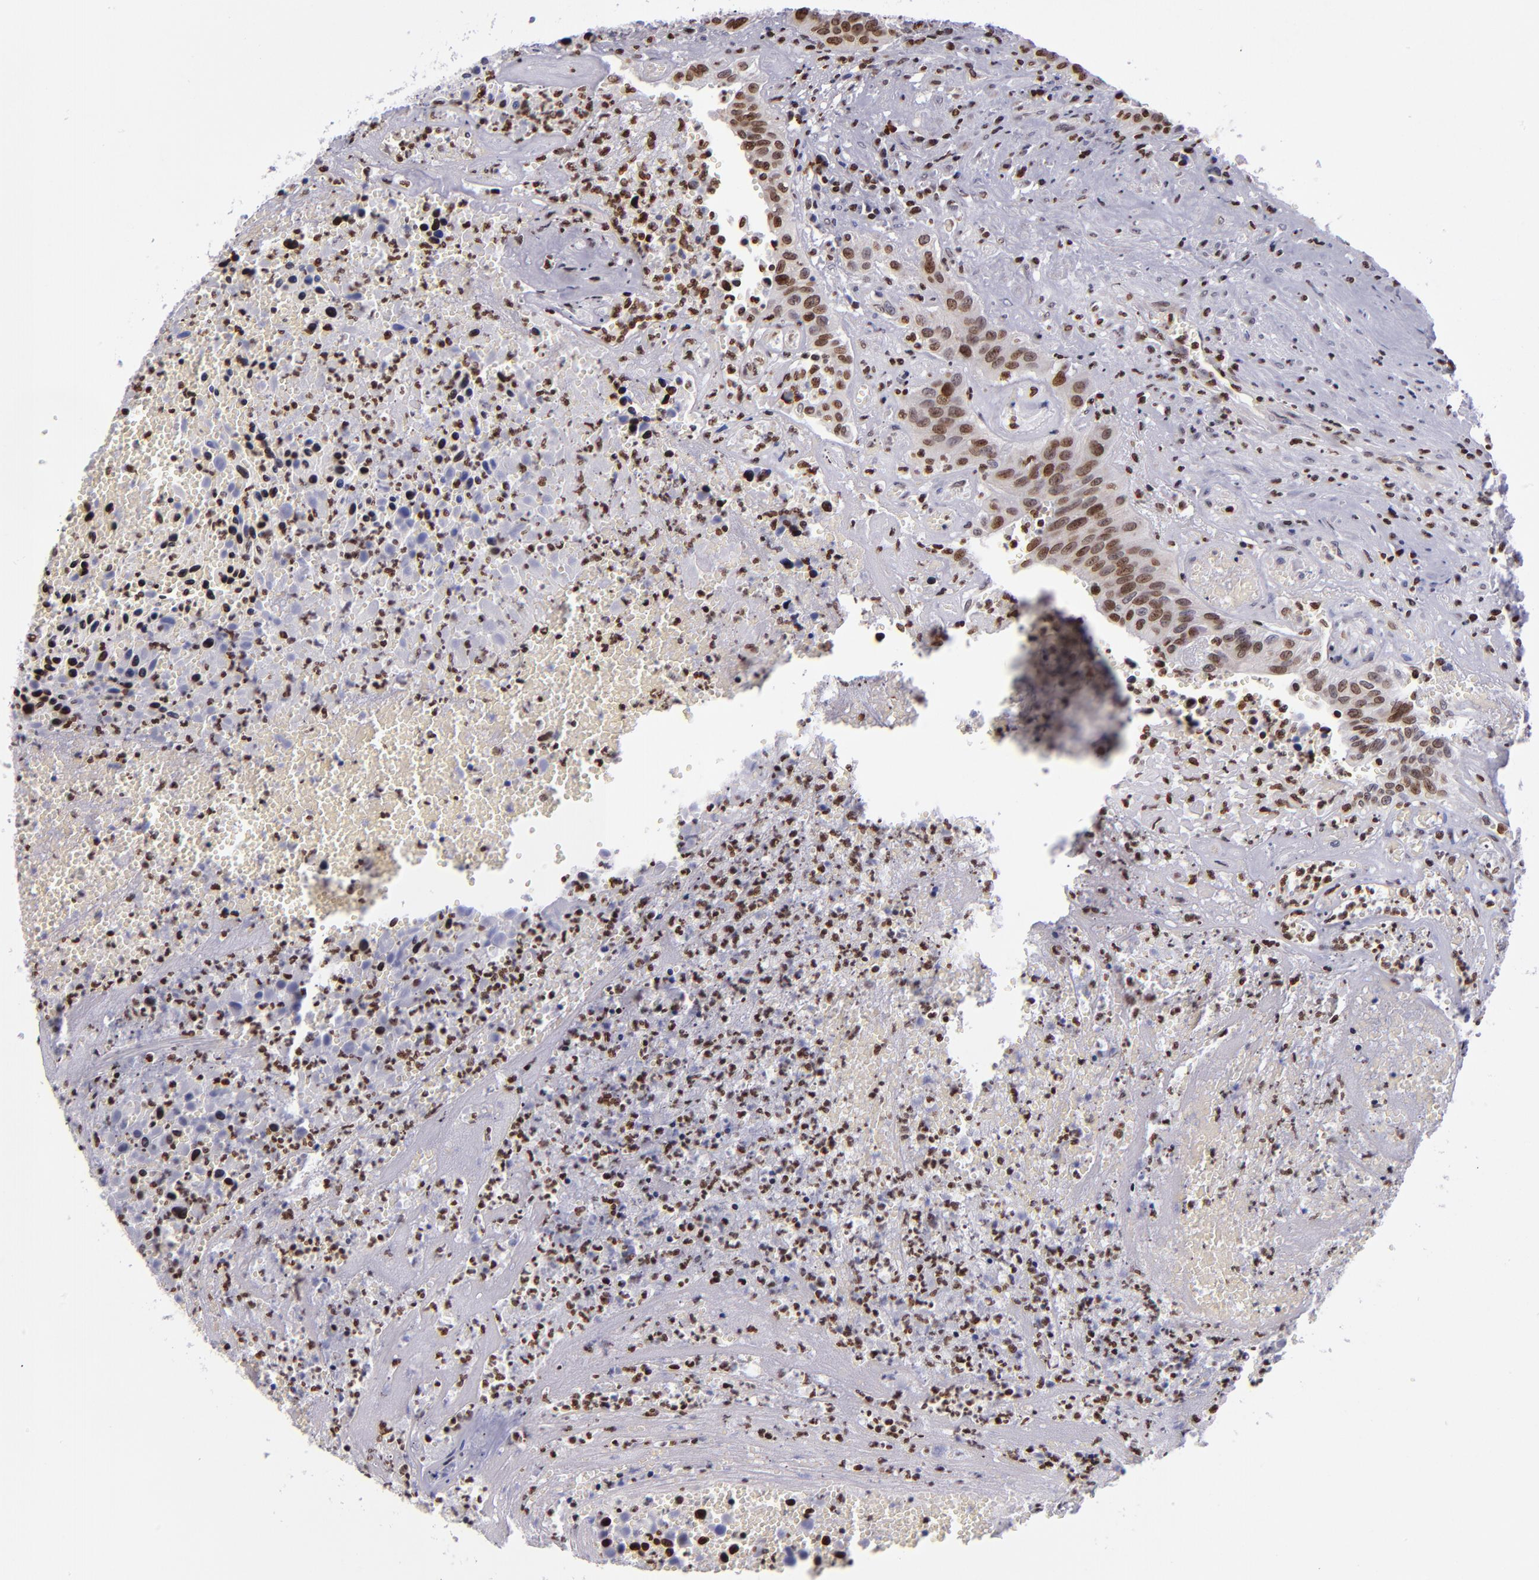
{"staining": {"intensity": "moderate", "quantity": ">75%", "location": "nuclear"}, "tissue": "urothelial cancer", "cell_type": "Tumor cells", "image_type": "cancer", "snomed": [{"axis": "morphology", "description": "Urothelial carcinoma, High grade"}, {"axis": "topography", "description": "Urinary bladder"}], "caption": "Human urothelial cancer stained with a protein marker displays moderate staining in tumor cells.", "gene": "CDKL5", "patient": {"sex": "male", "age": 66}}